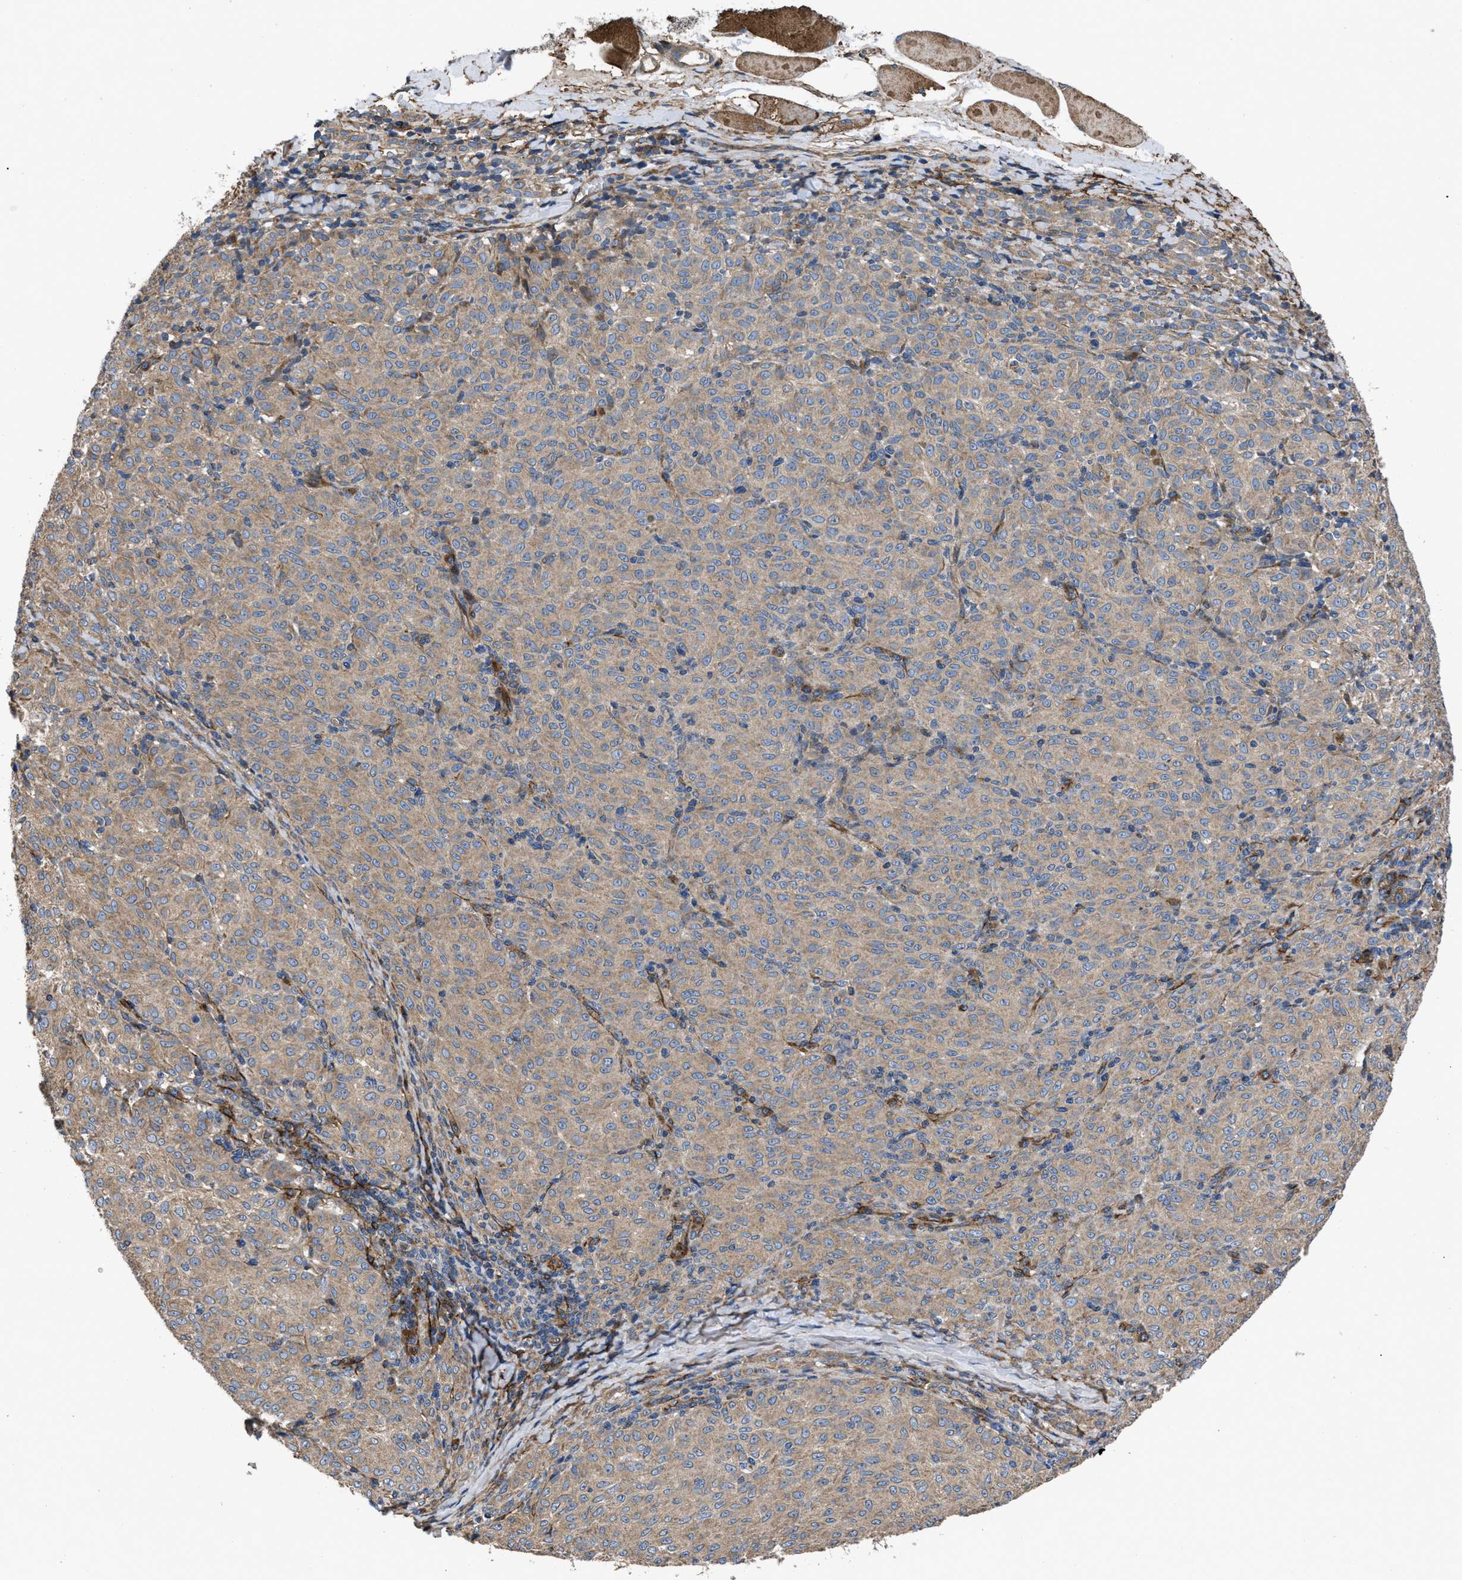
{"staining": {"intensity": "weak", "quantity": ">75%", "location": "cytoplasmic/membranous"}, "tissue": "melanoma", "cell_type": "Tumor cells", "image_type": "cancer", "snomed": [{"axis": "morphology", "description": "Malignant melanoma, NOS"}, {"axis": "topography", "description": "Skin"}], "caption": "Melanoma stained for a protein (brown) shows weak cytoplasmic/membranous positive positivity in about >75% of tumor cells.", "gene": "NT5E", "patient": {"sex": "female", "age": 72}}